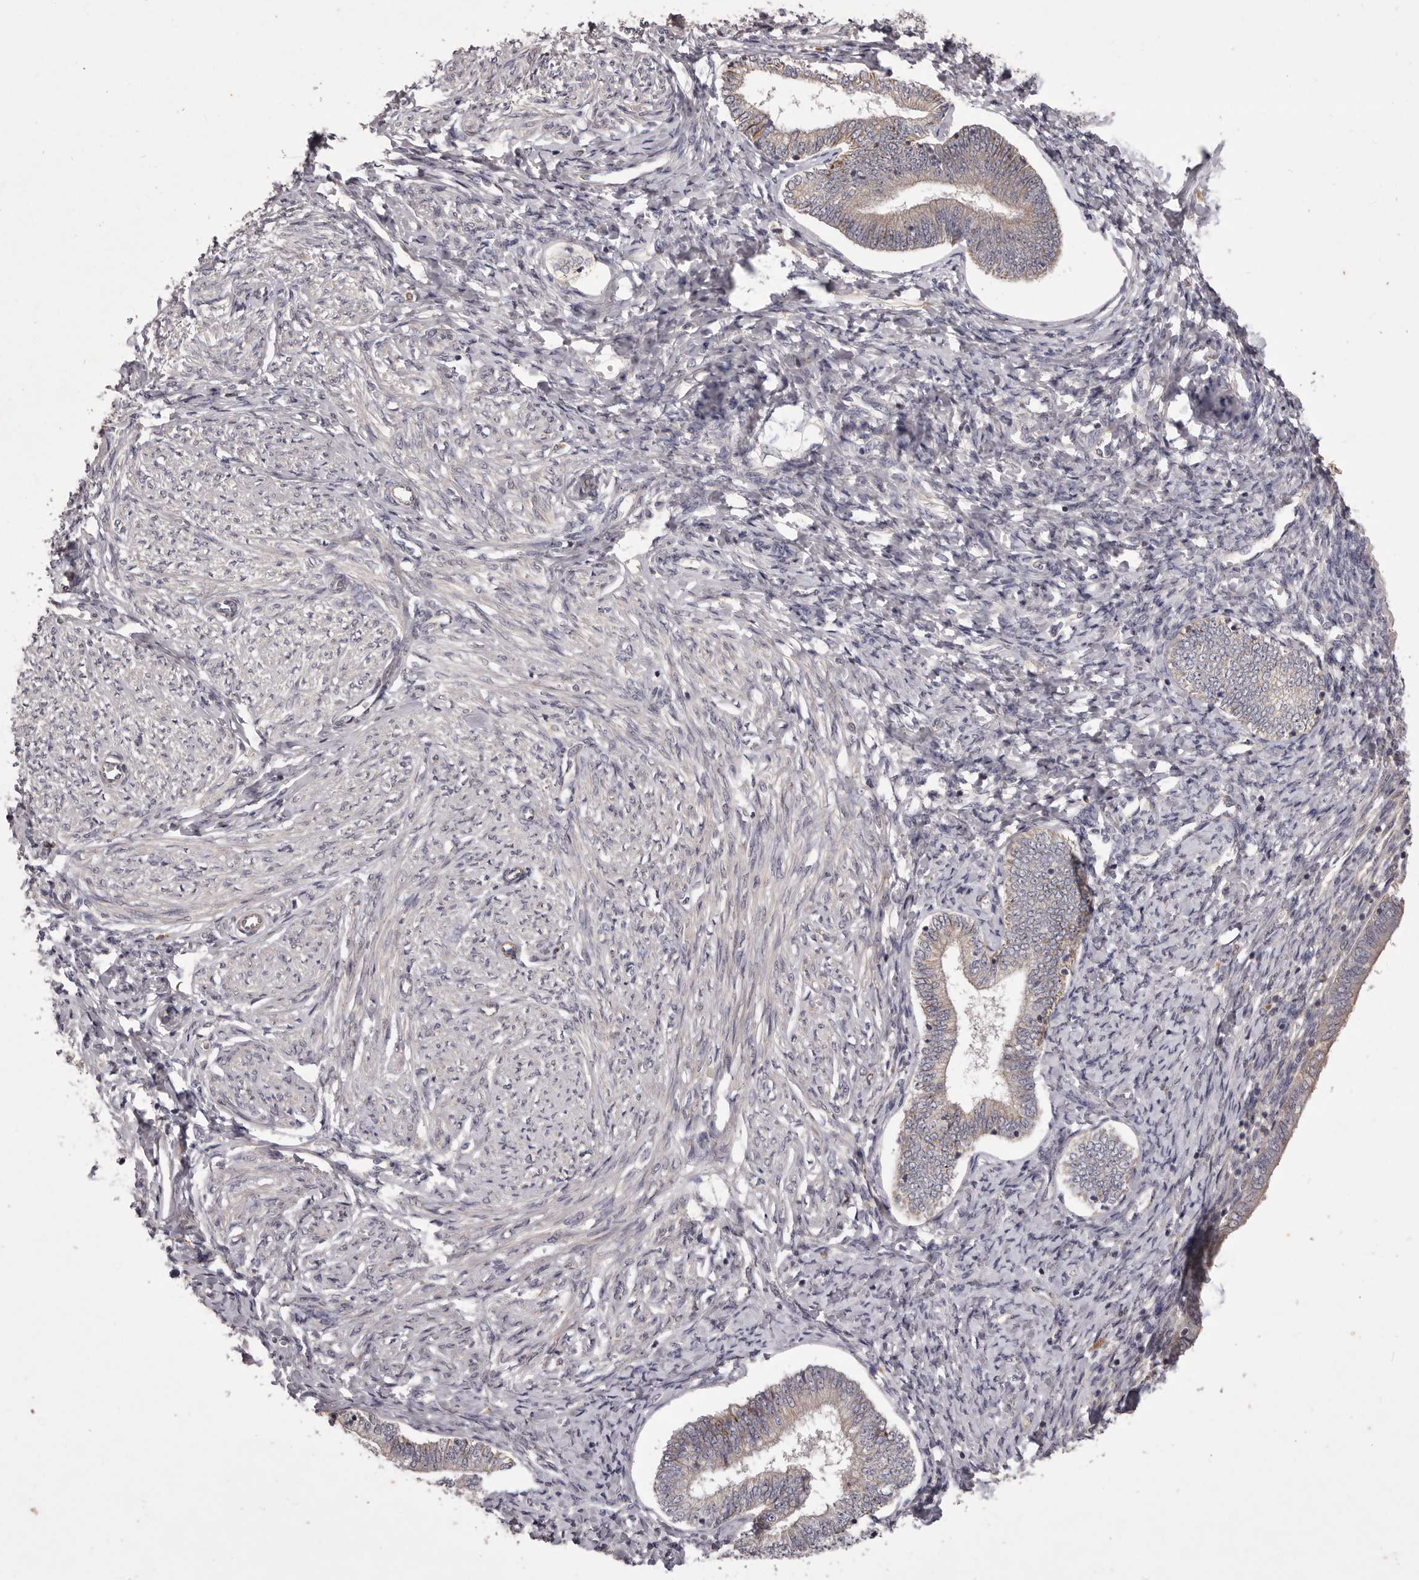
{"staining": {"intensity": "negative", "quantity": "none", "location": "none"}, "tissue": "endometrium", "cell_type": "Cells in endometrial stroma", "image_type": "normal", "snomed": [{"axis": "morphology", "description": "Normal tissue, NOS"}, {"axis": "topography", "description": "Endometrium"}], "caption": "Cells in endometrial stroma show no significant protein staining in normal endometrium. (Brightfield microscopy of DAB immunohistochemistry at high magnification).", "gene": "PNRC1", "patient": {"sex": "female", "age": 72}}